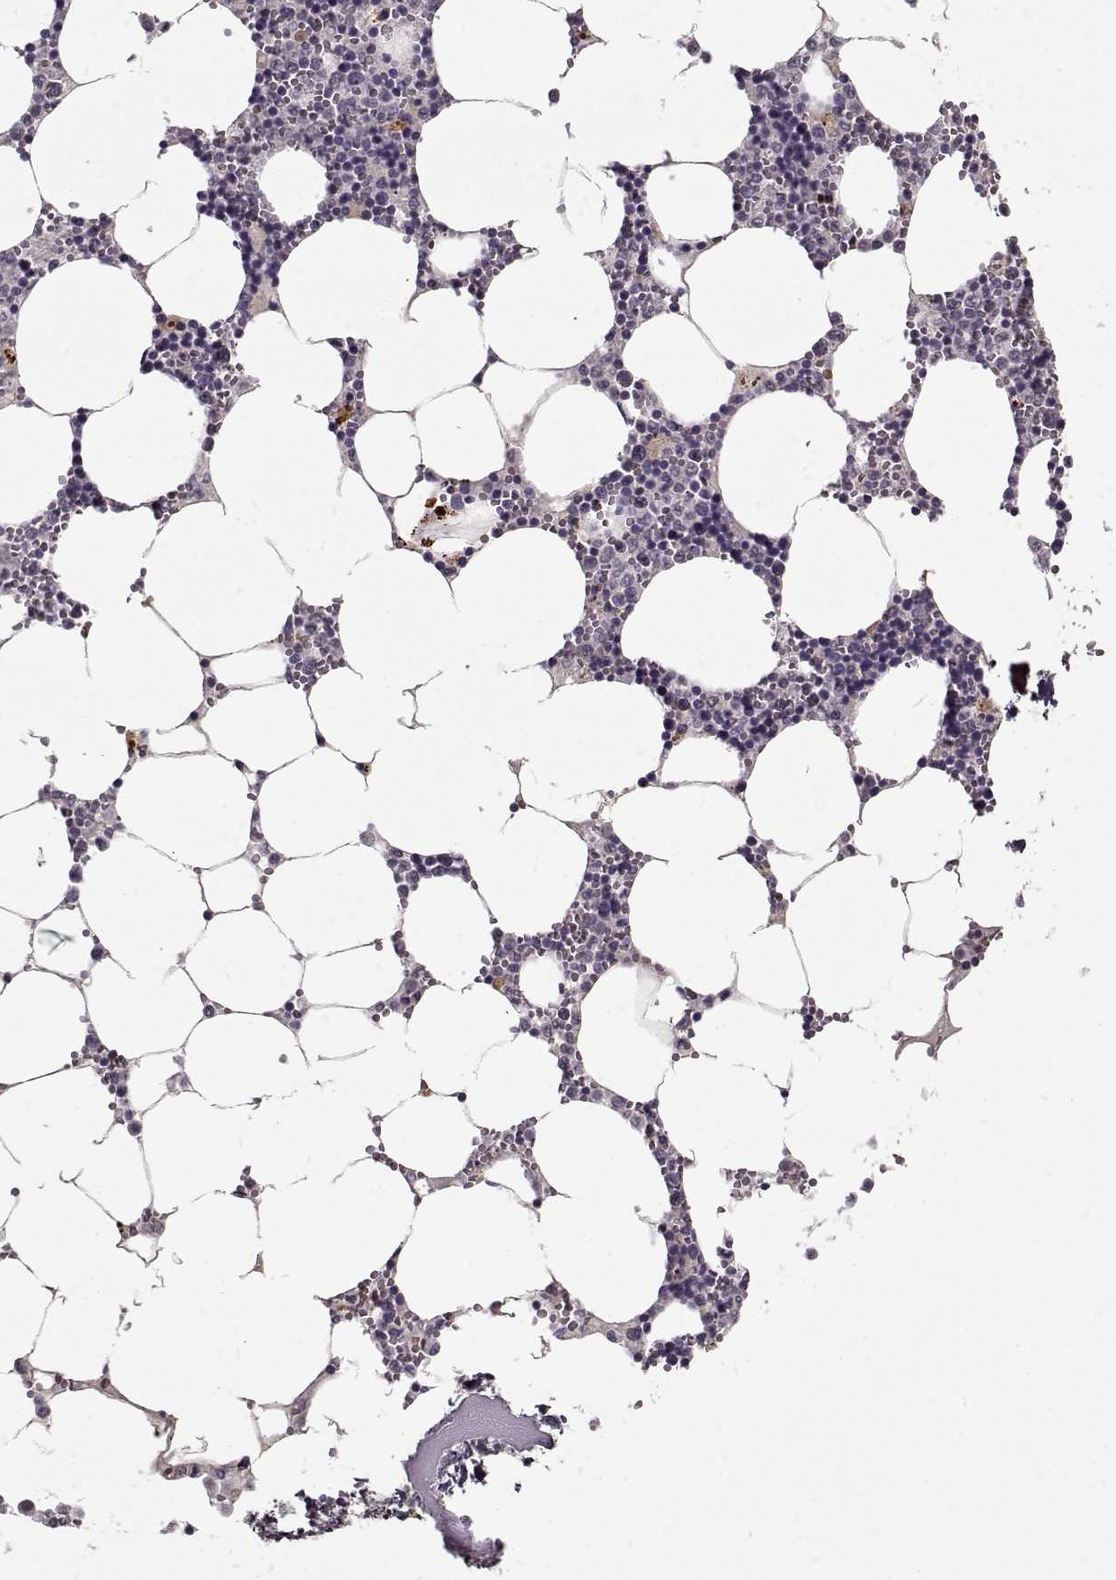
{"staining": {"intensity": "negative", "quantity": "none", "location": "none"}, "tissue": "bone marrow", "cell_type": "Hematopoietic cells", "image_type": "normal", "snomed": [{"axis": "morphology", "description": "Normal tissue, NOS"}, {"axis": "topography", "description": "Bone marrow"}], "caption": "An immunohistochemistry image of benign bone marrow is shown. There is no staining in hematopoietic cells of bone marrow. (Stains: DAB (3,3'-diaminobenzidine) immunohistochemistry (IHC) with hematoxylin counter stain, Microscopy: brightfield microscopy at high magnification).", "gene": "LUM", "patient": {"sex": "male", "age": 54}}